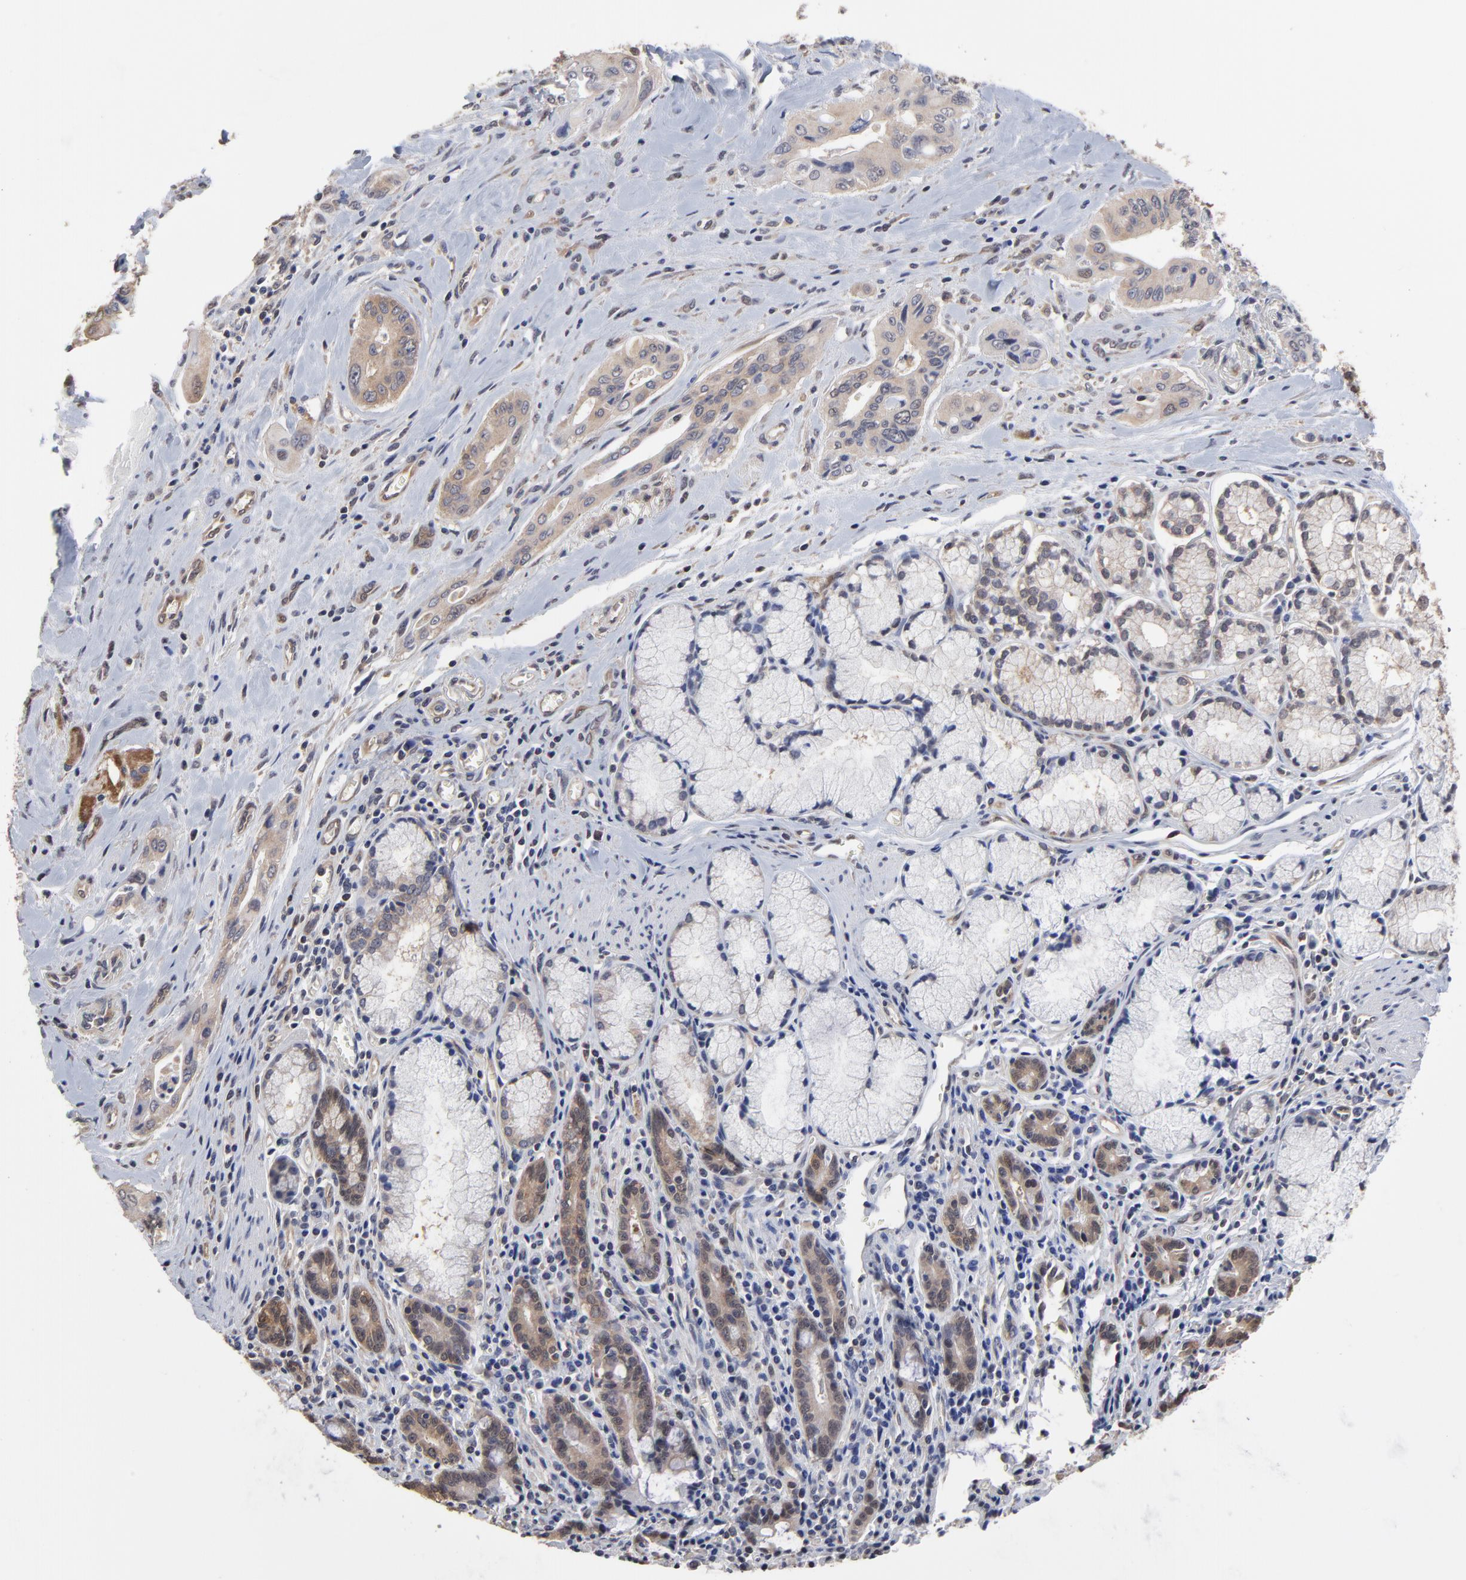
{"staining": {"intensity": "weak", "quantity": ">75%", "location": "cytoplasmic/membranous"}, "tissue": "pancreatic cancer", "cell_type": "Tumor cells", "image_type": "cancer", "snomed": [{"axis": "morphology", "description": "Adenocarcinoma, NOS"}, {"axis": "topography", "description": "Pancreas"}], "caption": "The histopathology image shows staining of pancreatic cancer, revealing weak cytoplasmic/membranous protein expression (brown color) within tumor cells. The staining was performed using DAB (3,3'-diaminobenzidine) to visualize the protein expression in brown, while the nuclei were stained in blue with hematoxylin (Magnification: 20x).", "gene": "CCT2", "patient": {"sex": "male", "age": 77}}